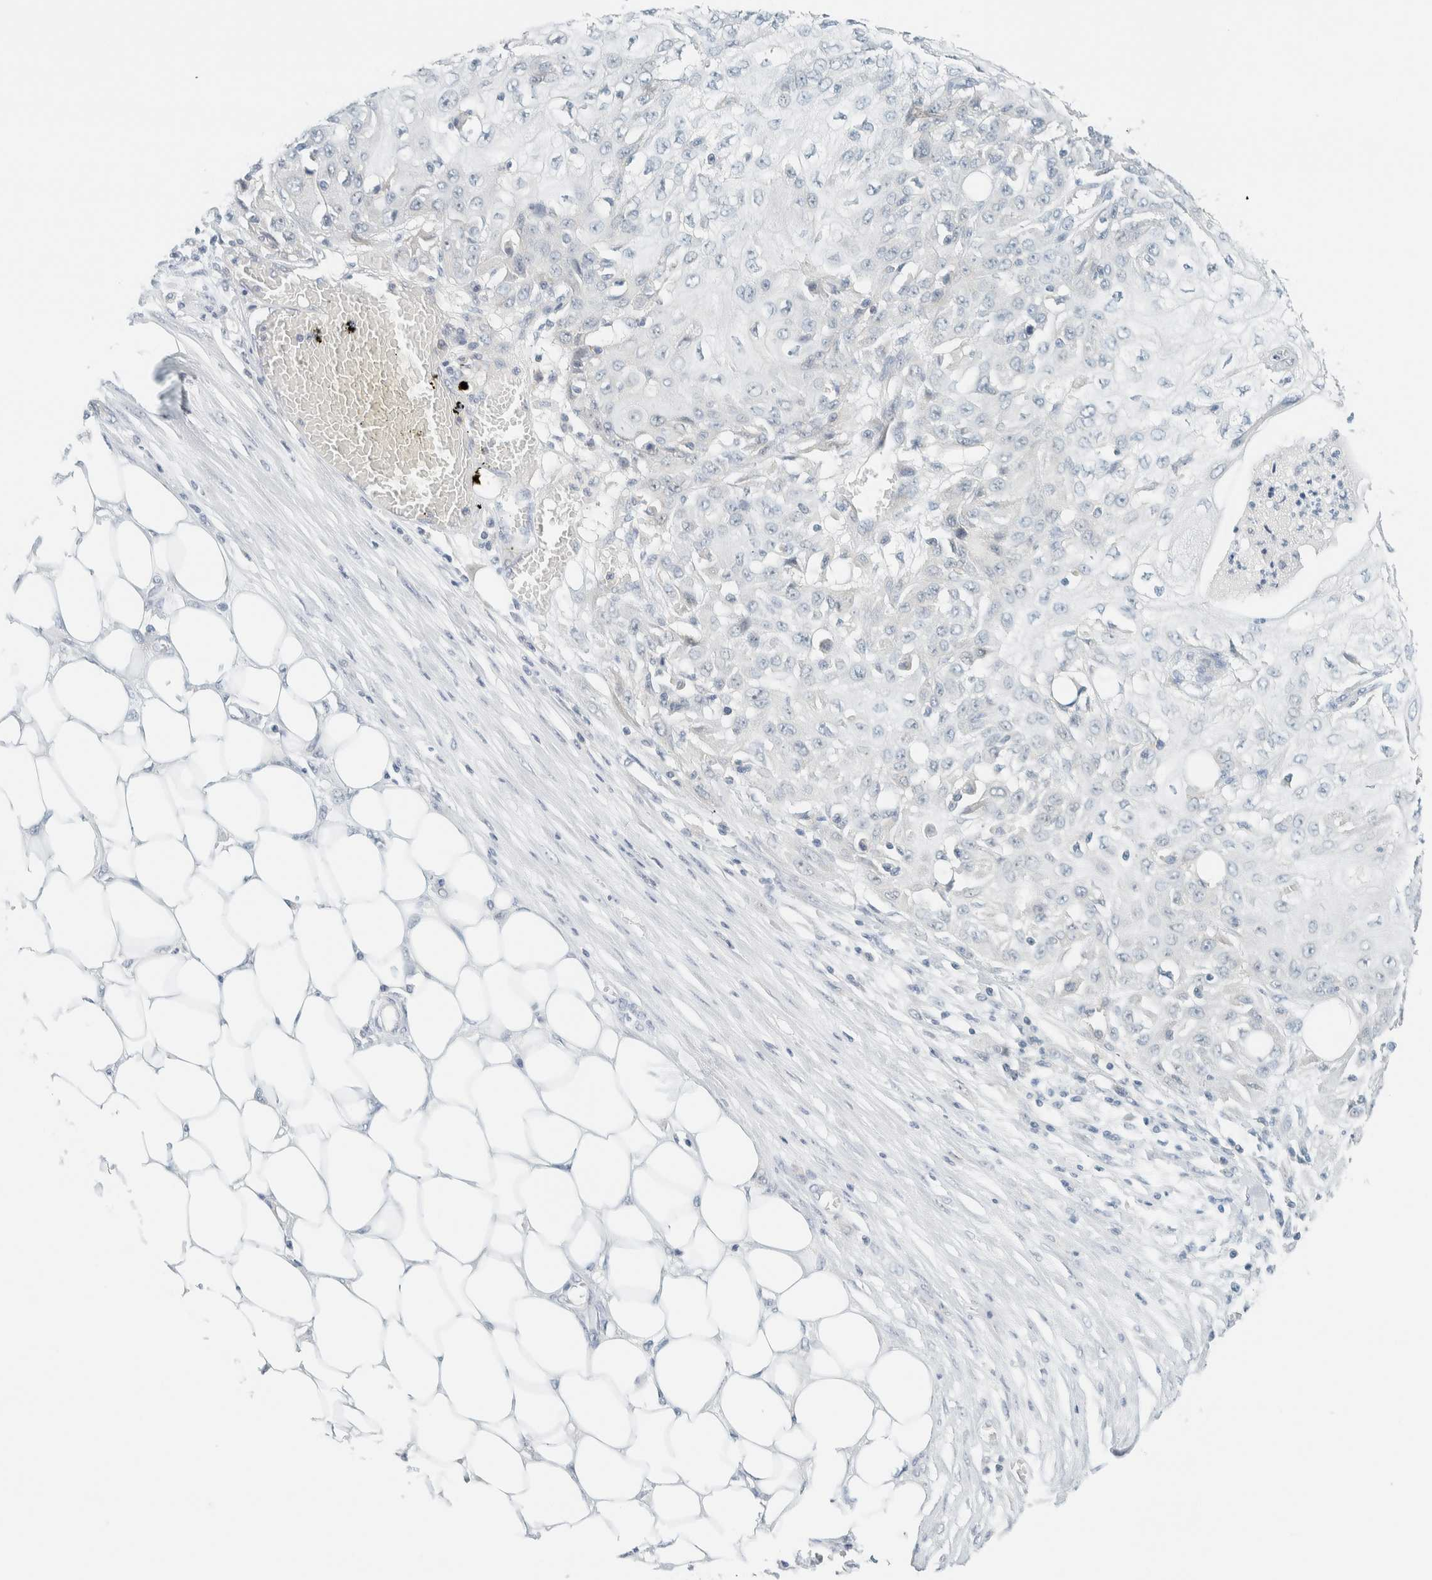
{"staining": {"intensity": "negative", "quantity": "none", "location": "none"}, "tissue": "skin cancer", "cell_type": "Tumor cells", "image_type": "cancer", "snomed": [{"axis": "morphology", "description": "Squamous cell carcinoma, NOS"}, {"axis": "morphology", "description": "Squamous cell carcinoma, metastatic, NOS"}, {"axis": "topography", "description": "Skin"}, {"axis": "topography", "description": "Lymph node"}], "caption": "DAB immunohistochemical staining of human skin cancer (metastatic squamous cell carcinoma) exhibits no significant staining in tumor cells. Brightfield microscopy of immunohistochemistry (IHC) stained with DAB (3,3'-diaminobenzidine) (brown) and hematoxylin (blue), captured at high magnification.", "gene": "NDE1", "patient": {"sex": "male", "age": 75}}